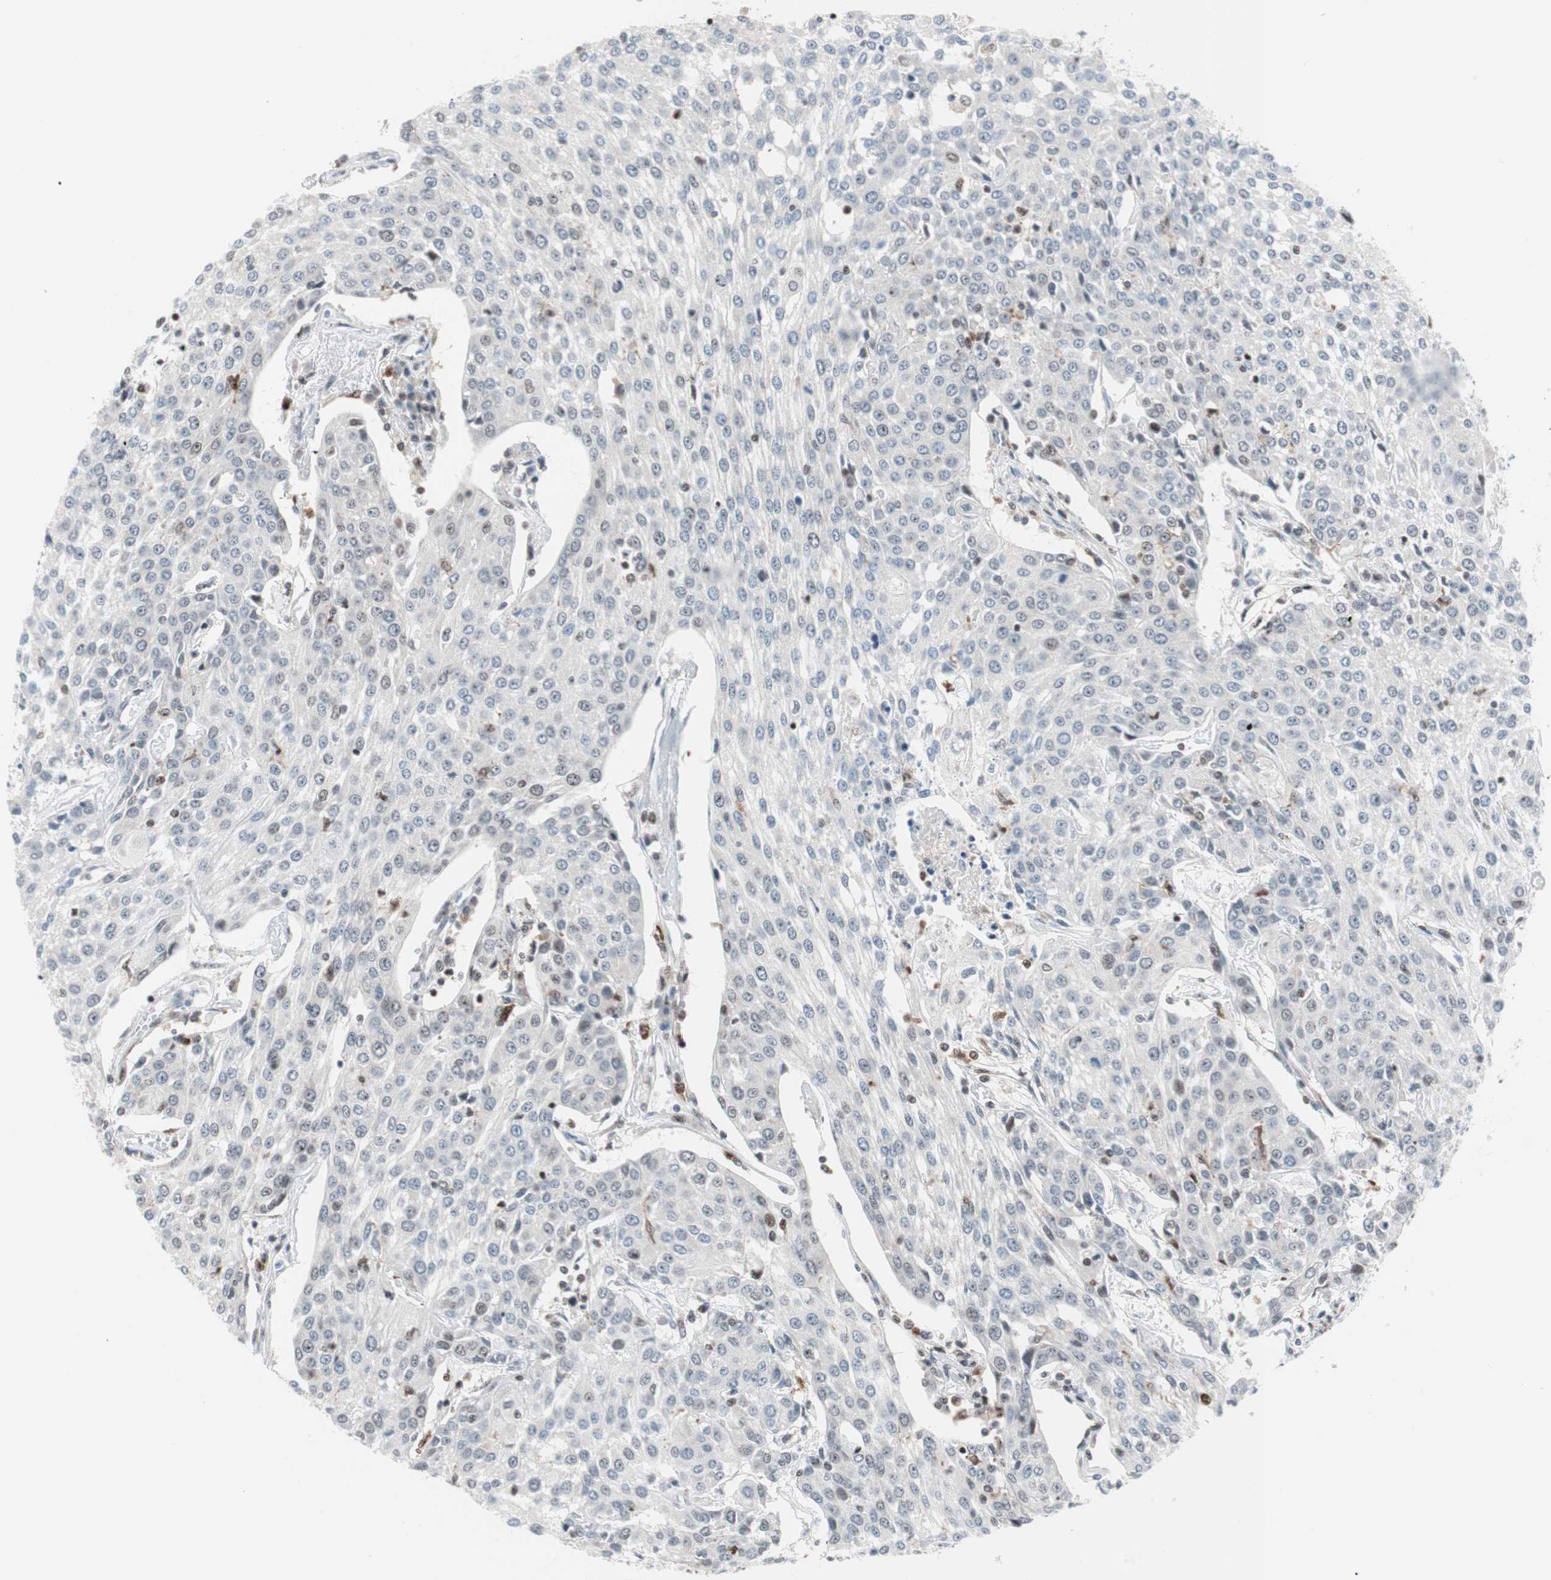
{"staining": {"intensity": "negative", "quantity": "none", "location": "none"}, "tissue": "urothelial cancer", "cell_type": "Tumor cells", "image_type": "cancer", "snomed": [{"axis": "morphology", "description": "Urothelial carcinoma, High grade"}, {"axis": "topography", "description": "Urinary bladder"}], "caption": "Protein analysis of urothelial cancer exhibits no significant staining in tumor cells.", "gene": "RGS10", "patient": {"sex": "female", "age": 85}}